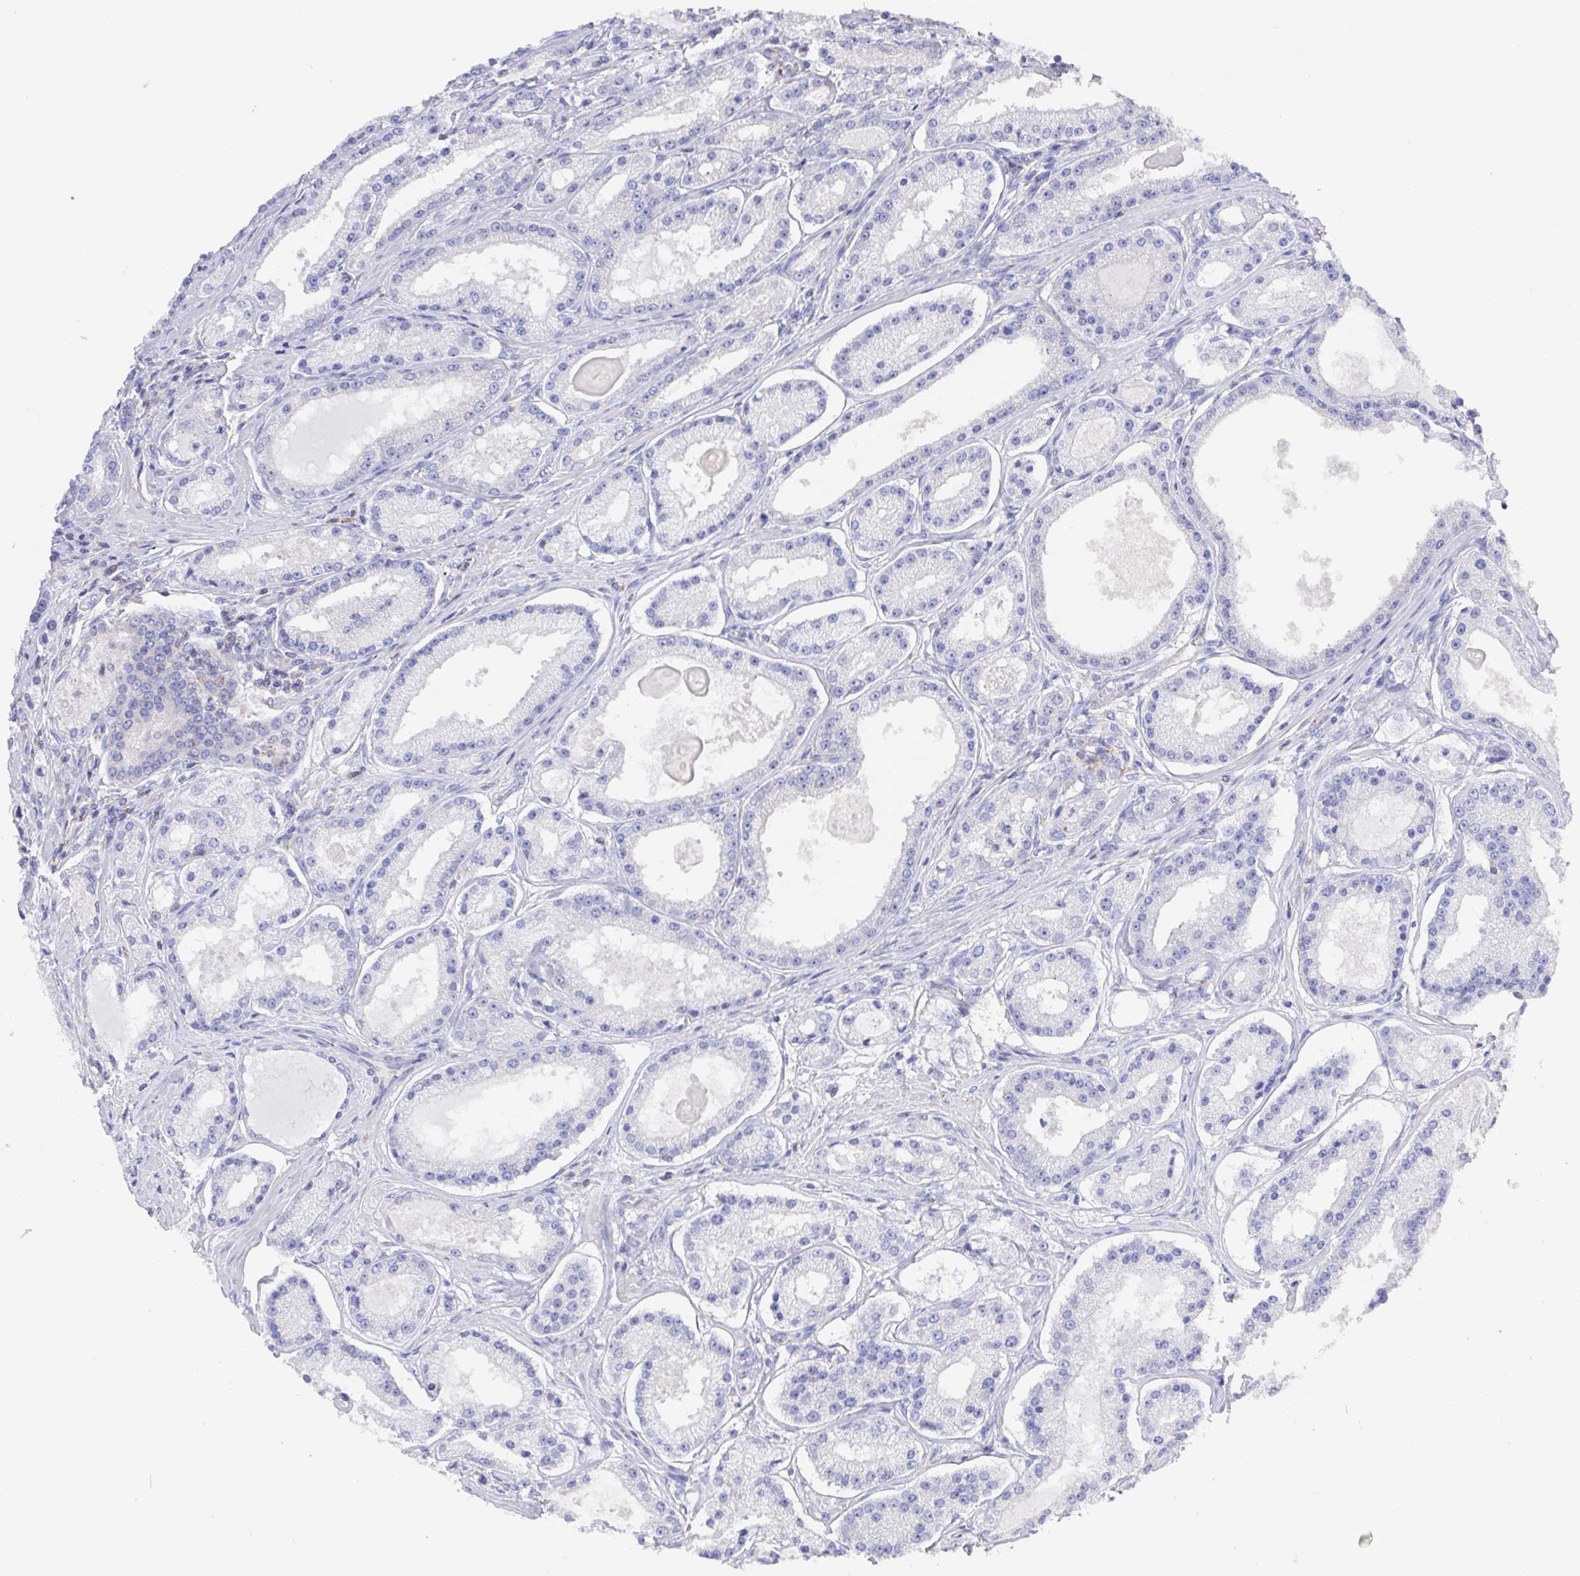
{"staining": {"intensity": "negative", "quantity": "none", "location": "none"}, "tissue": "prostate cancer", "cell_type": "Tumor cells", "image_type": "cancer", "snomed": [{"axis": "morphology", "description": "Adenocarcinoma, Low grade"}, {"axis": "topography", "description": "Prostate"}], "caption": "High power microscopy photomicrograph of an immunohistochemistry (IHC) image of low-grade adenocarcinoma (prostate), revealing no significant expression in tumor cells.", "gene": "PRG3", "patient": {"sex": "male", "age": 57}}